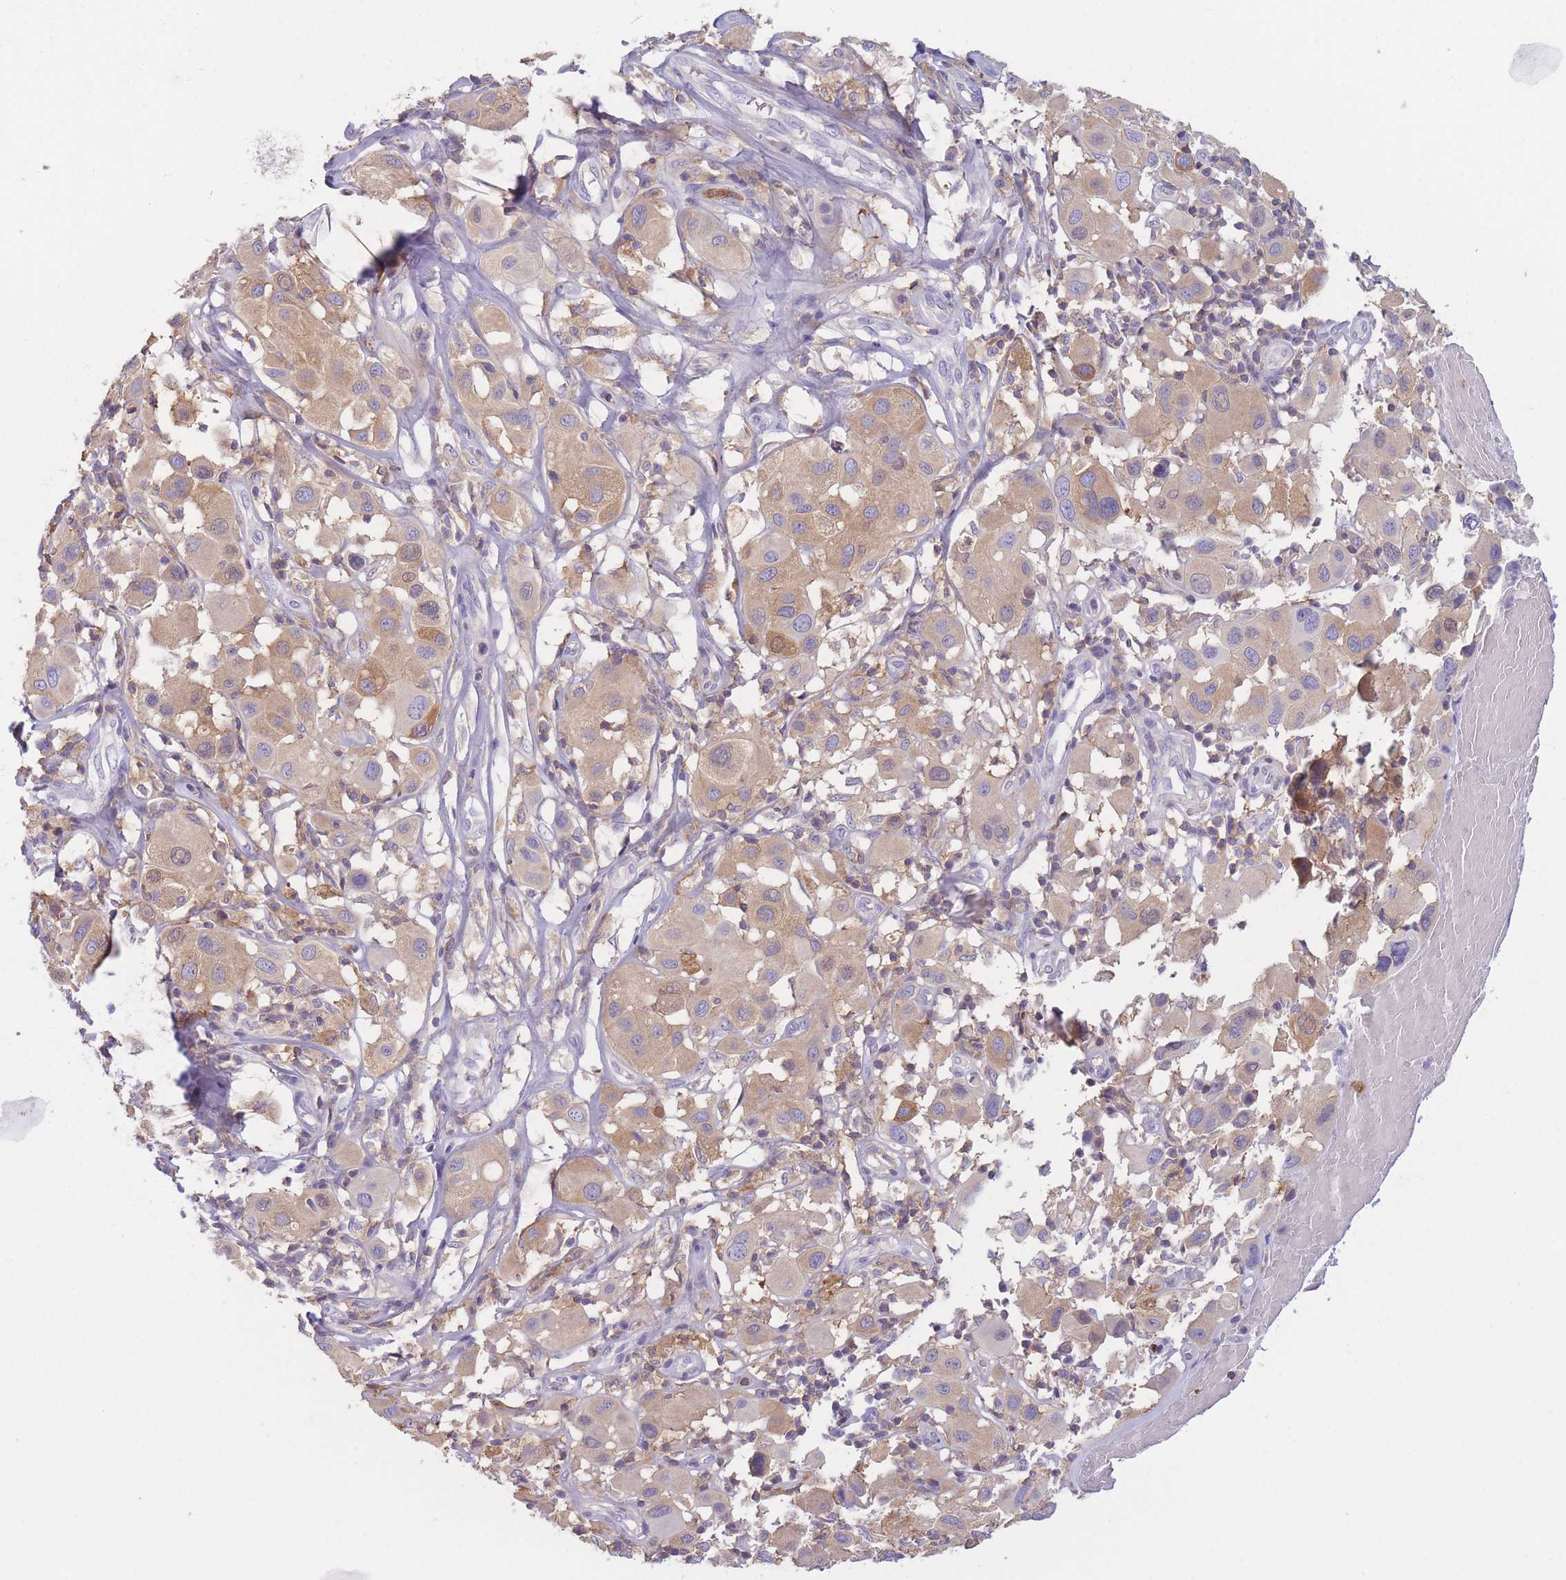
{"staining": {"intensity": "weak", "quantity": ">75%", "location": "cytoplasmic/membranous"}, "tissue": "melanoma", "cell_type": "Tumor cells", "image_type": "cancer", "snomed": [{"axis": "morphology", "description": "Malignant melanoma, Metastatic site"}, {"axis": "topography", "description": "Skin"}], "caption": "IHC micrograph of human melanoma stained for a protein (brown), which reveals low levels of weak cytoplasmic/membranous positivity in about >75% of tumor cells.", "gene": "ST3GAL4", "patient": {"sex": "male", "age": 41}}